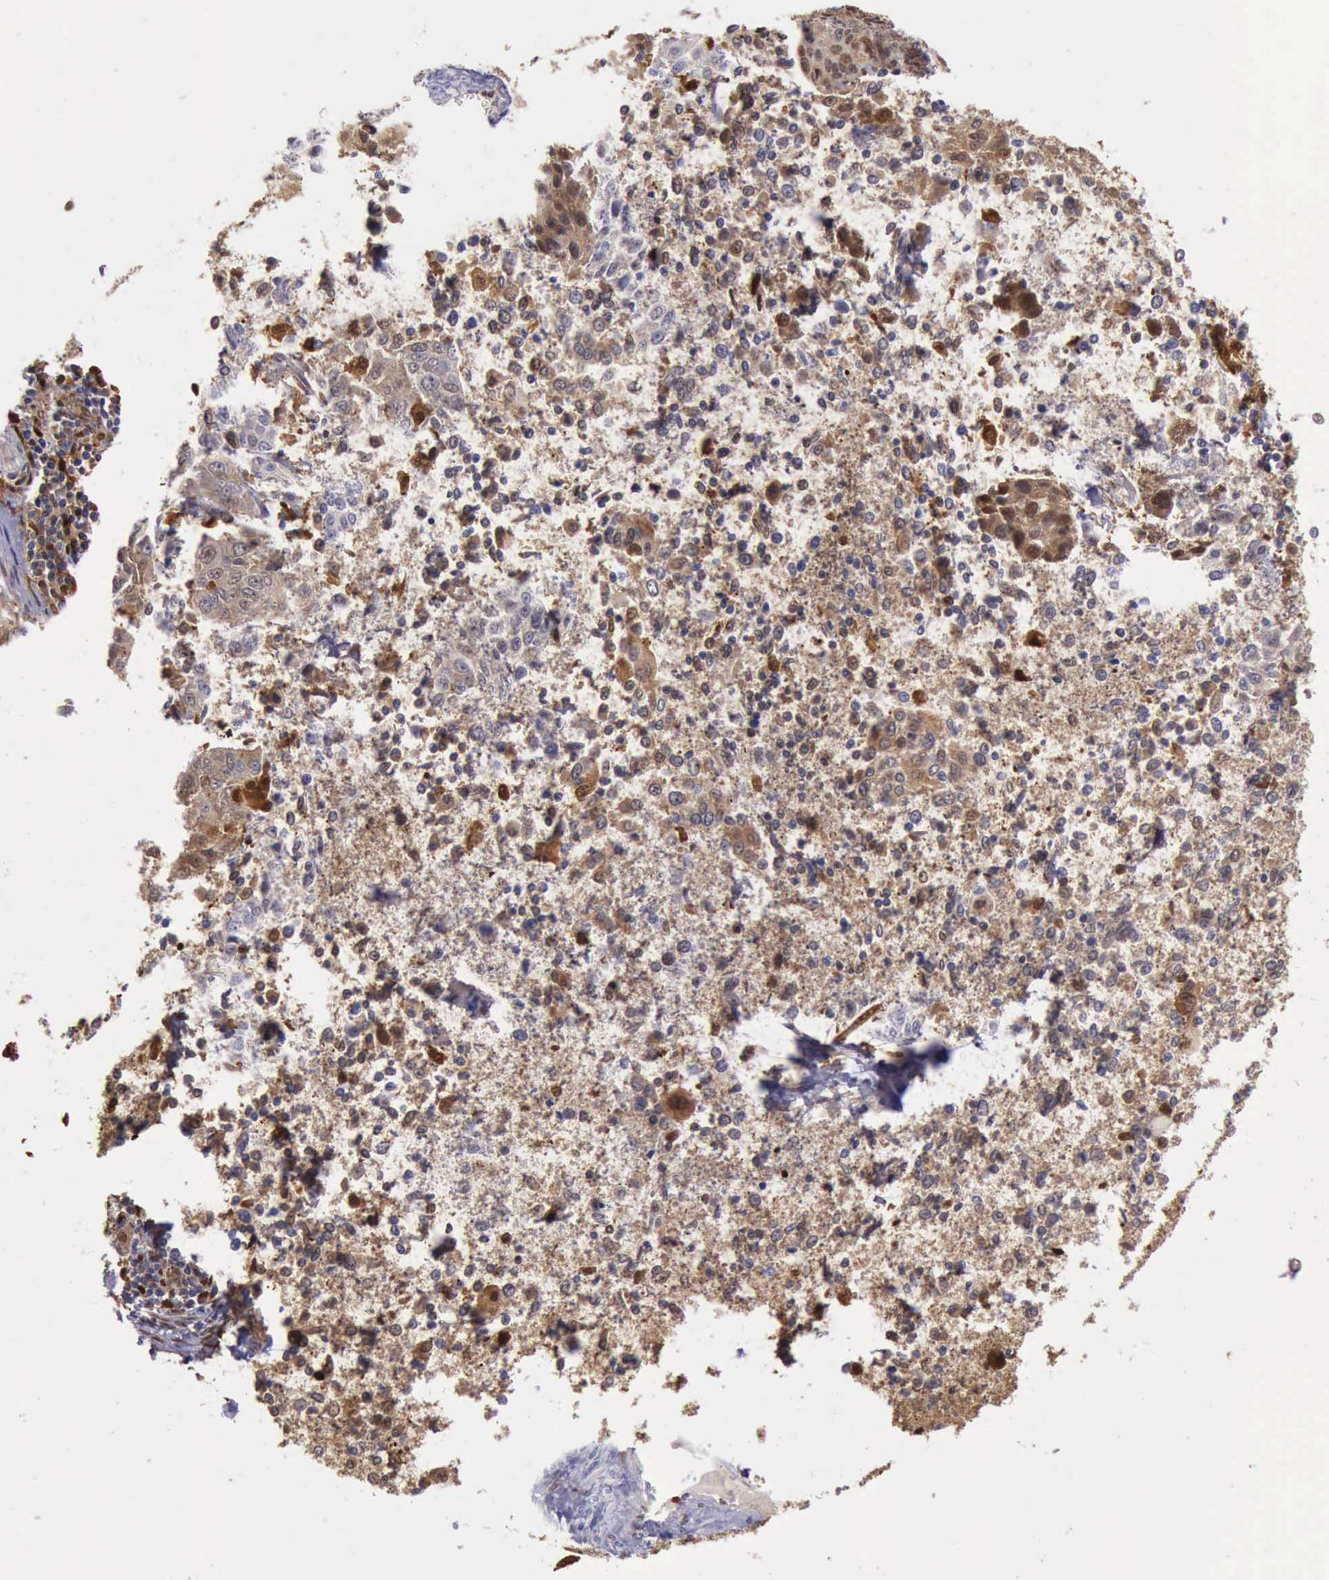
{"staining": {"intensity": "moderate", "quantity": "25%-75%", "location": "cytoplasmic/membranous,nuclear"}, "tissue": "cervical cancer", "cell_type": "Tumor cells", "image_type": "cancer", "snomed": [{"axis": "morphology", "description": "Squamous cell carcinoma, NOS"}, {"axis": "topography", "description": "Cervix"}], "caption": "Tumor cells exhibit medium levels of moderate cytoplasmic/membranous and nuclear staining in approximately 25%-75% of cells in human cervical cancer.", "gene": "TYMP", "patient": {"sex": "female", "age": 33}}